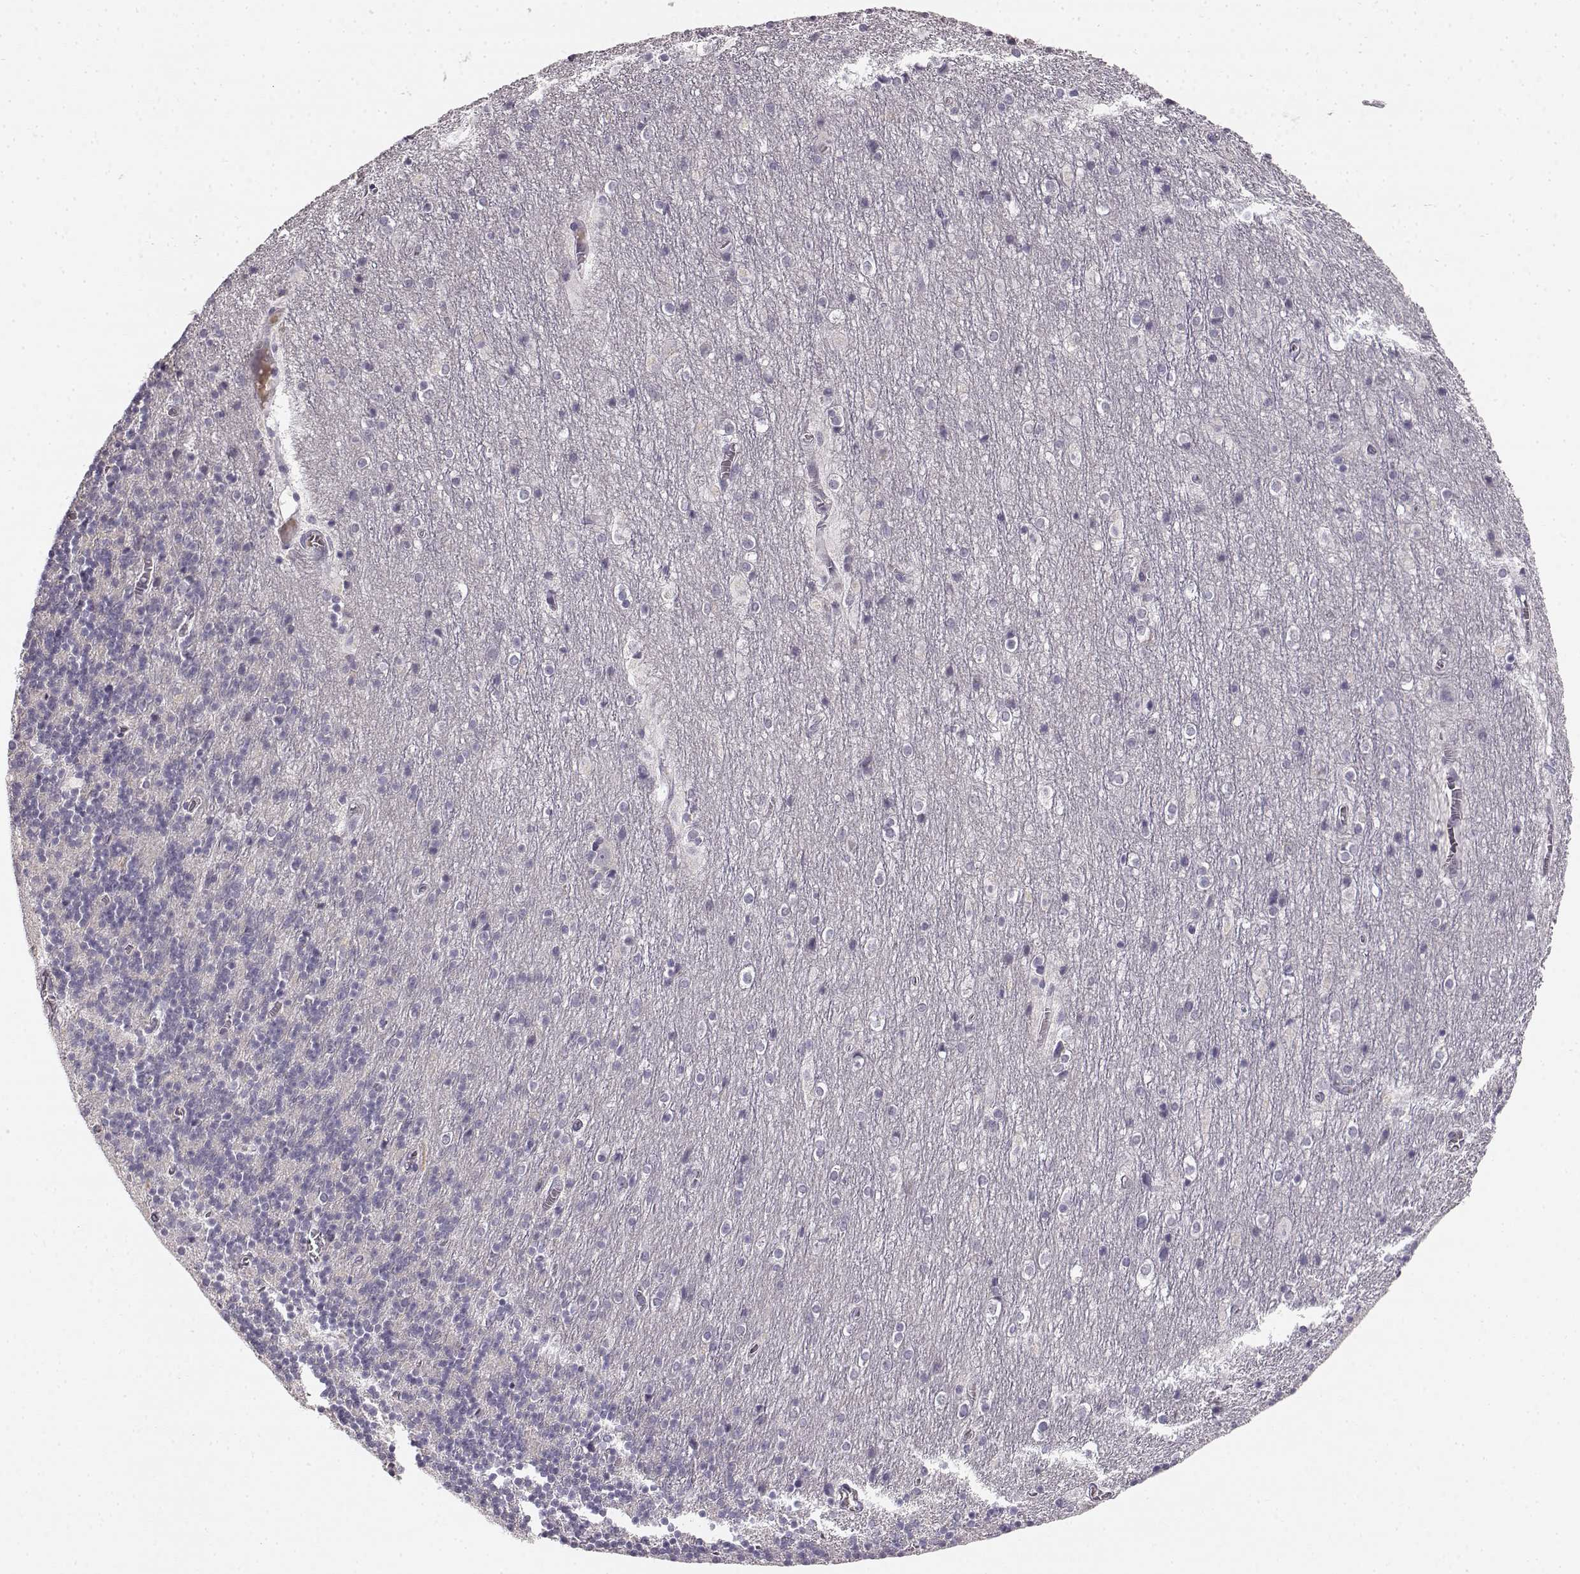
{"staining": {"intensity": "negative", "quantity": "none", "location": "none"}, "tissue": "cerebellum", "cell_type": "Cells in granular layer", "image_type": "normal", "snomed": [{"axis": "morphology", "description": "Normal tissue, NOS"}, {"axis": "topography", "description": "Cerebellum"}], "caption": "Immunohistochemistry (IHC) photomicrograph of unremarkable cerebellum: human cerebellum stained with DAB shows no significant protein staining in cells in granular layer. Brightfield microscopy of immunohistochemistry stained with DAB (brown) and hematoxylin (blue), captured at high magnification.", "gene": "KIAA0319", "patient": {"sex": "male", "age": 70}}